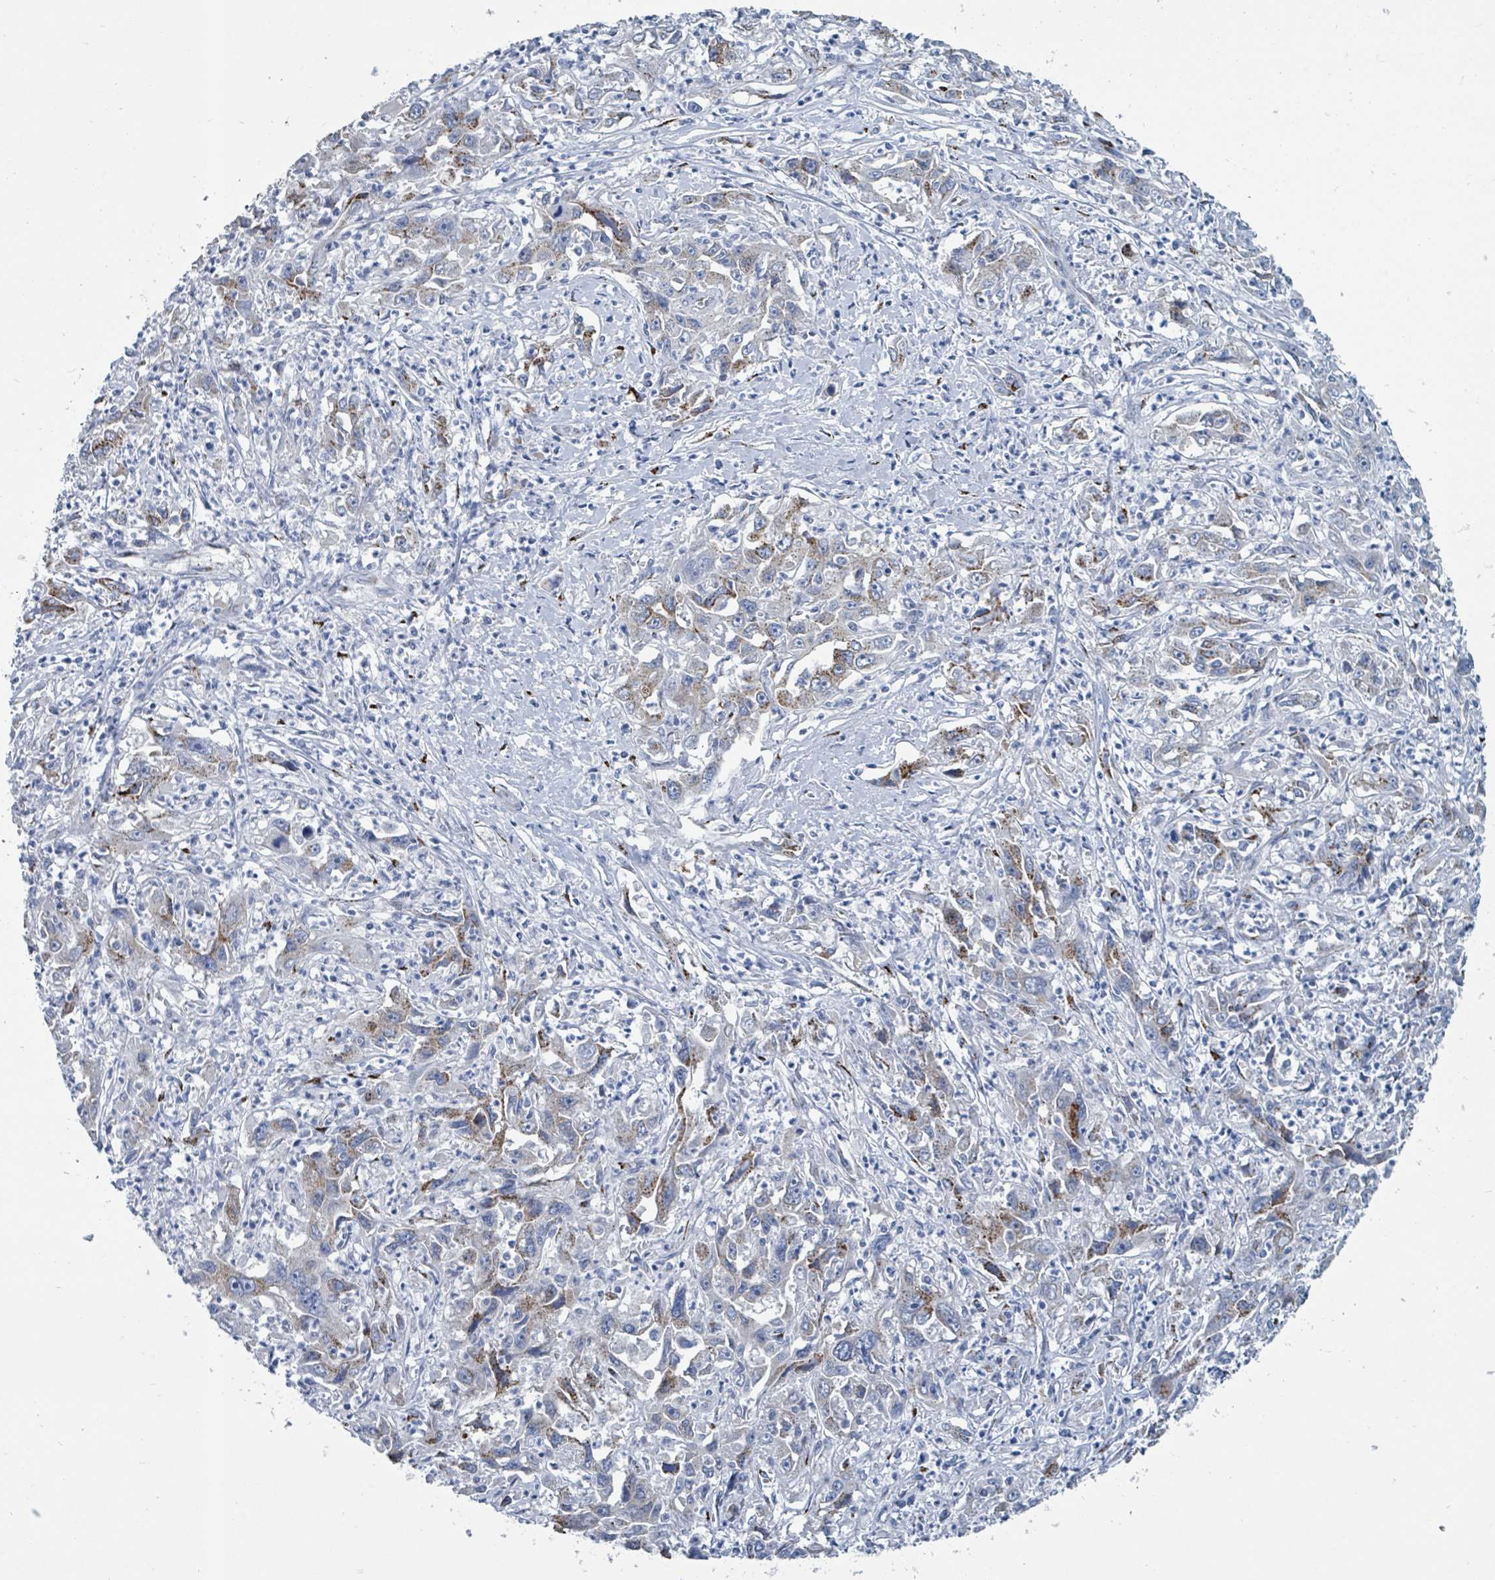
{"staining": {"intensity": "moderate", "quantity": "25%-75%", "location": "cytoplasmic/membranous"}, "tissue": "liver cancer", "cell_type": "Tumor cells", "image_type": "cancer", "snomed": [{"axis": "morphology", "description": "Carcinoma, Hepatocellular, NOS"}, {"axis": "topography", "description": "Liver"}], "caption": "Moderate cytoplasmic/membranous protein staining is present in approximately 25%-75% of tumor cells in liver hepatocellular carcinoma.", "gene": "DCAF5", "patient": {"sex": "male", "age": 63}}